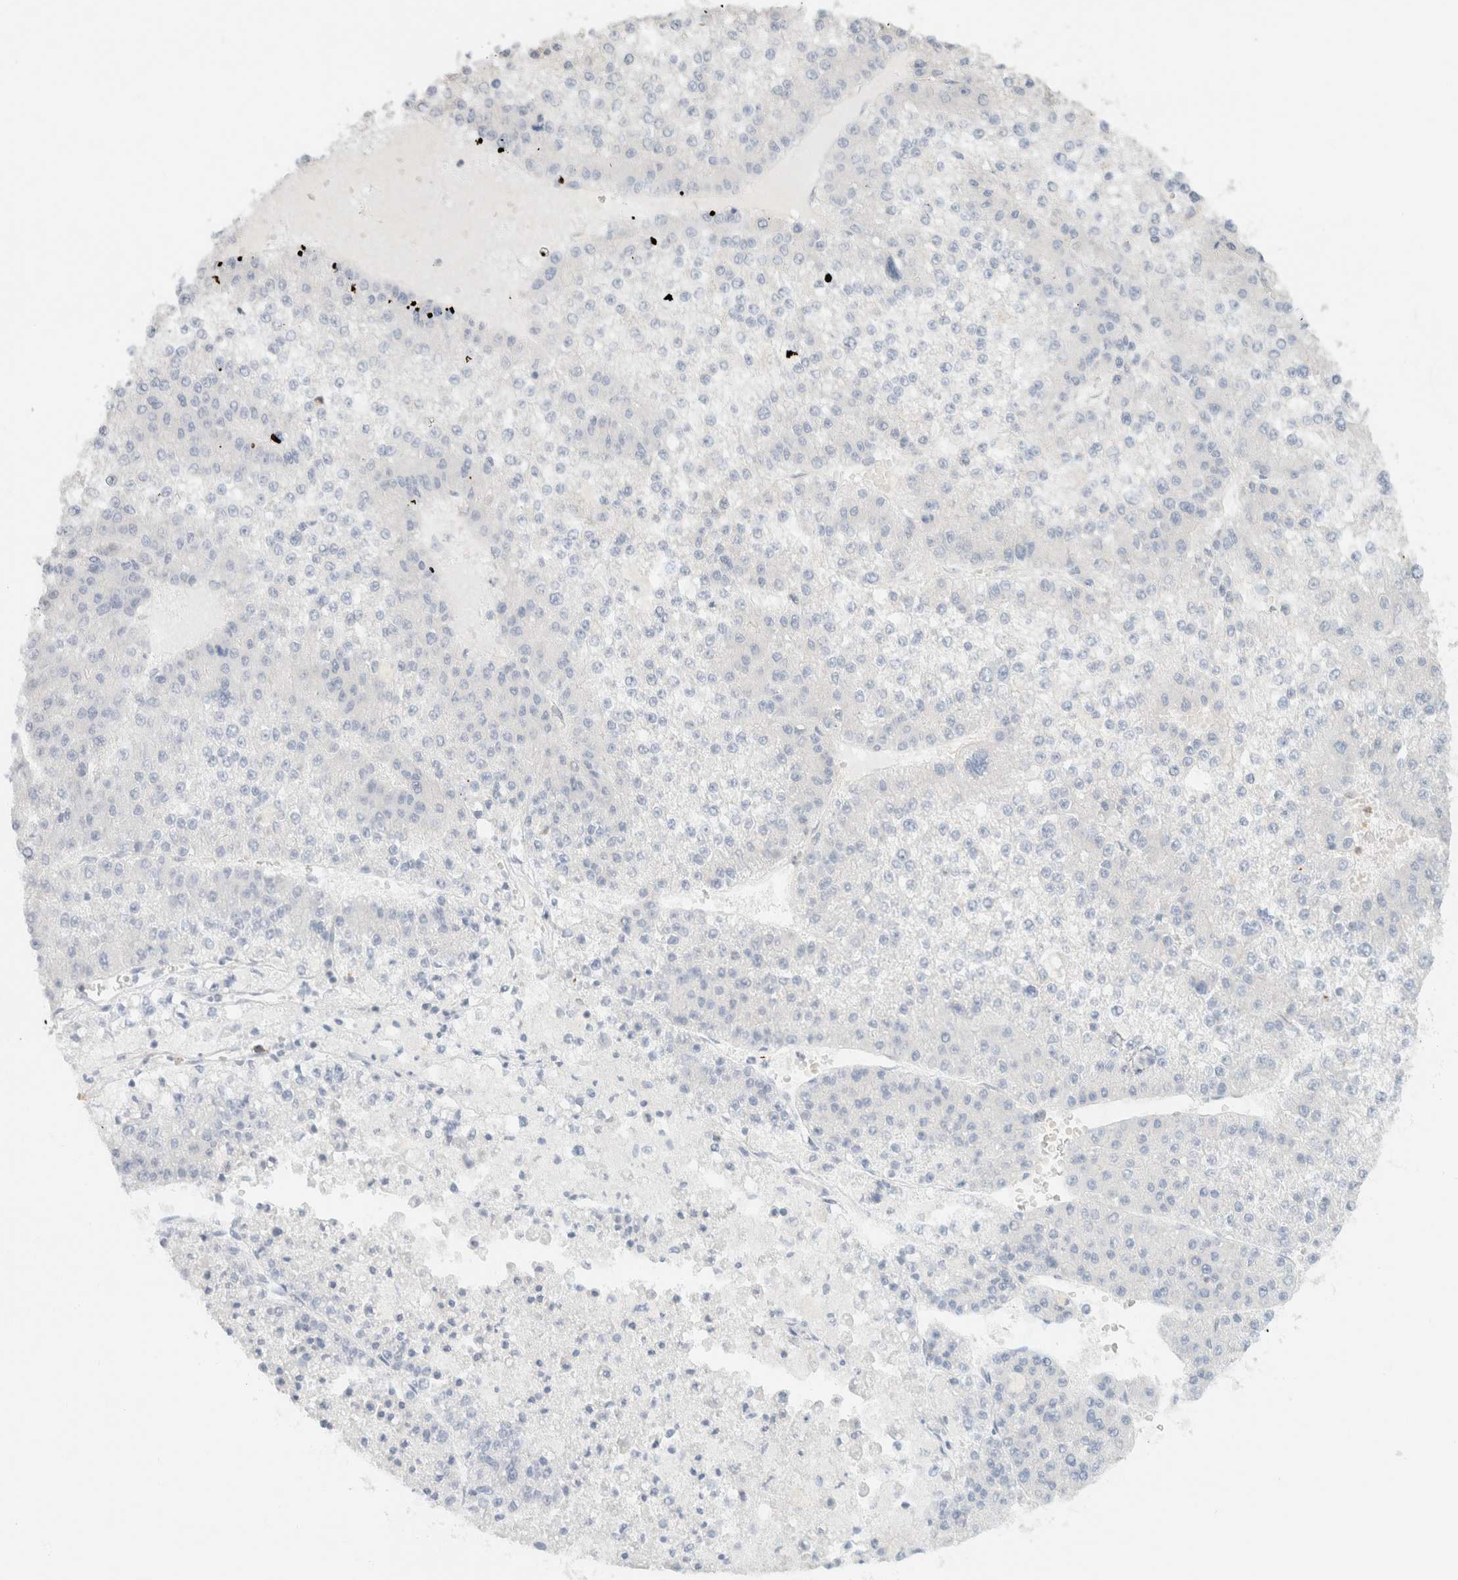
{"staining": {"intensity": "negative", "quantity": "none", "location": "none"}, "tissue": "liver cancer", "cell_type": "Tumor cells", "image_type": "cancer", "snomed": [{"axis": "morphology", "description": "Carcinoma, Hepatocellular, NOS"}, {"axis": "topography", "description": "Liver"}], "caption": "This is a histopathology image of immunohistochemistry staining of hepatocellular carcinoma (liver), which shows no expression in tumor cells. Brightfield microscopy of immunohistochemistry (IHC) stained with DAB (3,3'-diaminobenzidine) (brown) and hematoxylin (blue), captured at high magnification.", "gene": "SH3GLB2", "patient": {"sex": "female", "age": 73}}